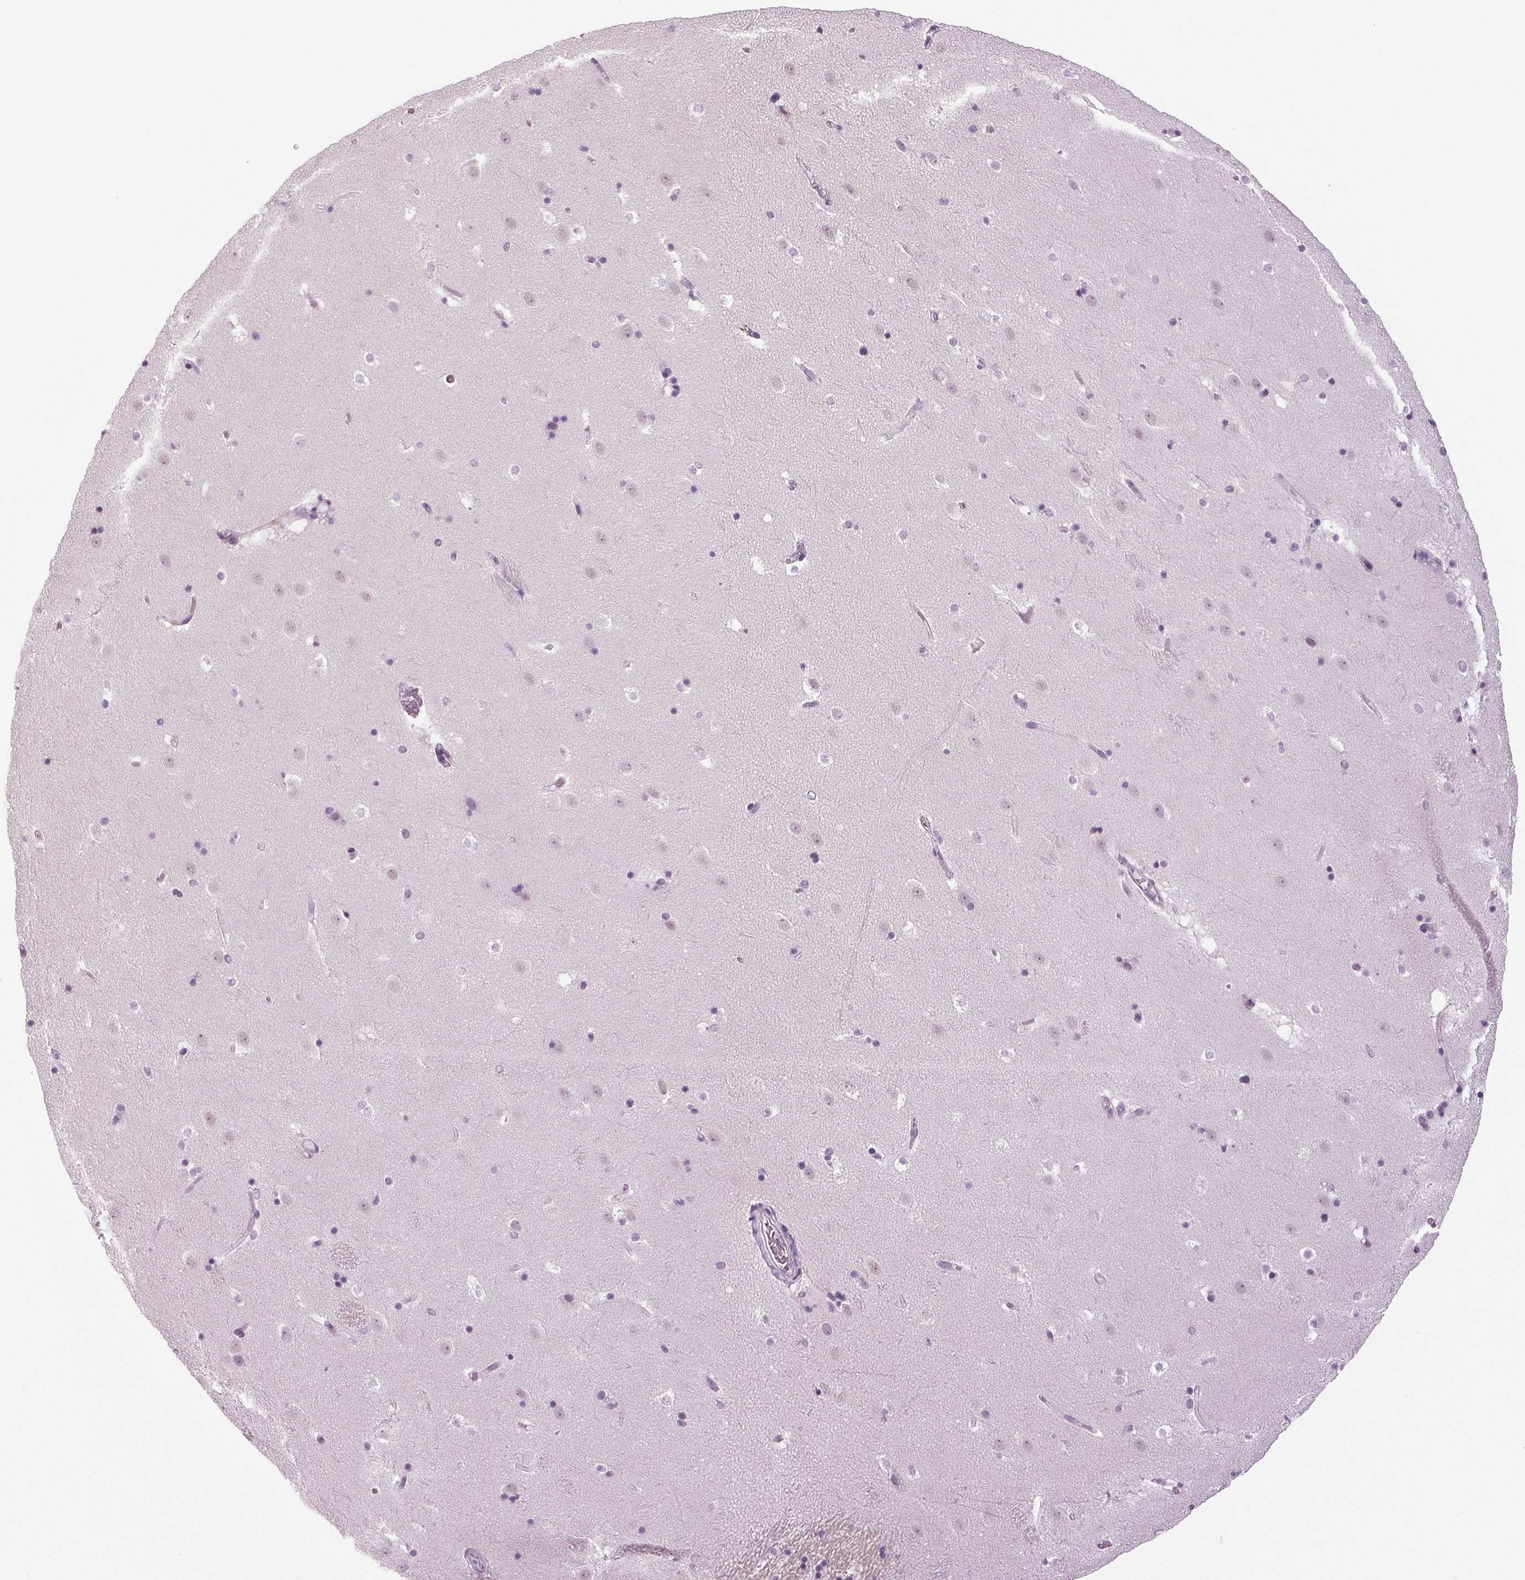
{"staining": {"intensity": "negative", "quantity": "none", "location": "none"}, "tissue": "caudate", "cell_type": "Glial cells", "image_type": "normal", "snomed": [{"axis": "morphology", "description": "Normal tissue, NOS"}, {"axis": "topography", "description": "Lateral ventricle wall"}], "caption": "Caudate stained for a protein using immunohistochemistry (IHC) exhibits no expression glial cells.", "gene": "DNAH12", "patient": {"sex": "male", "age": 37}}